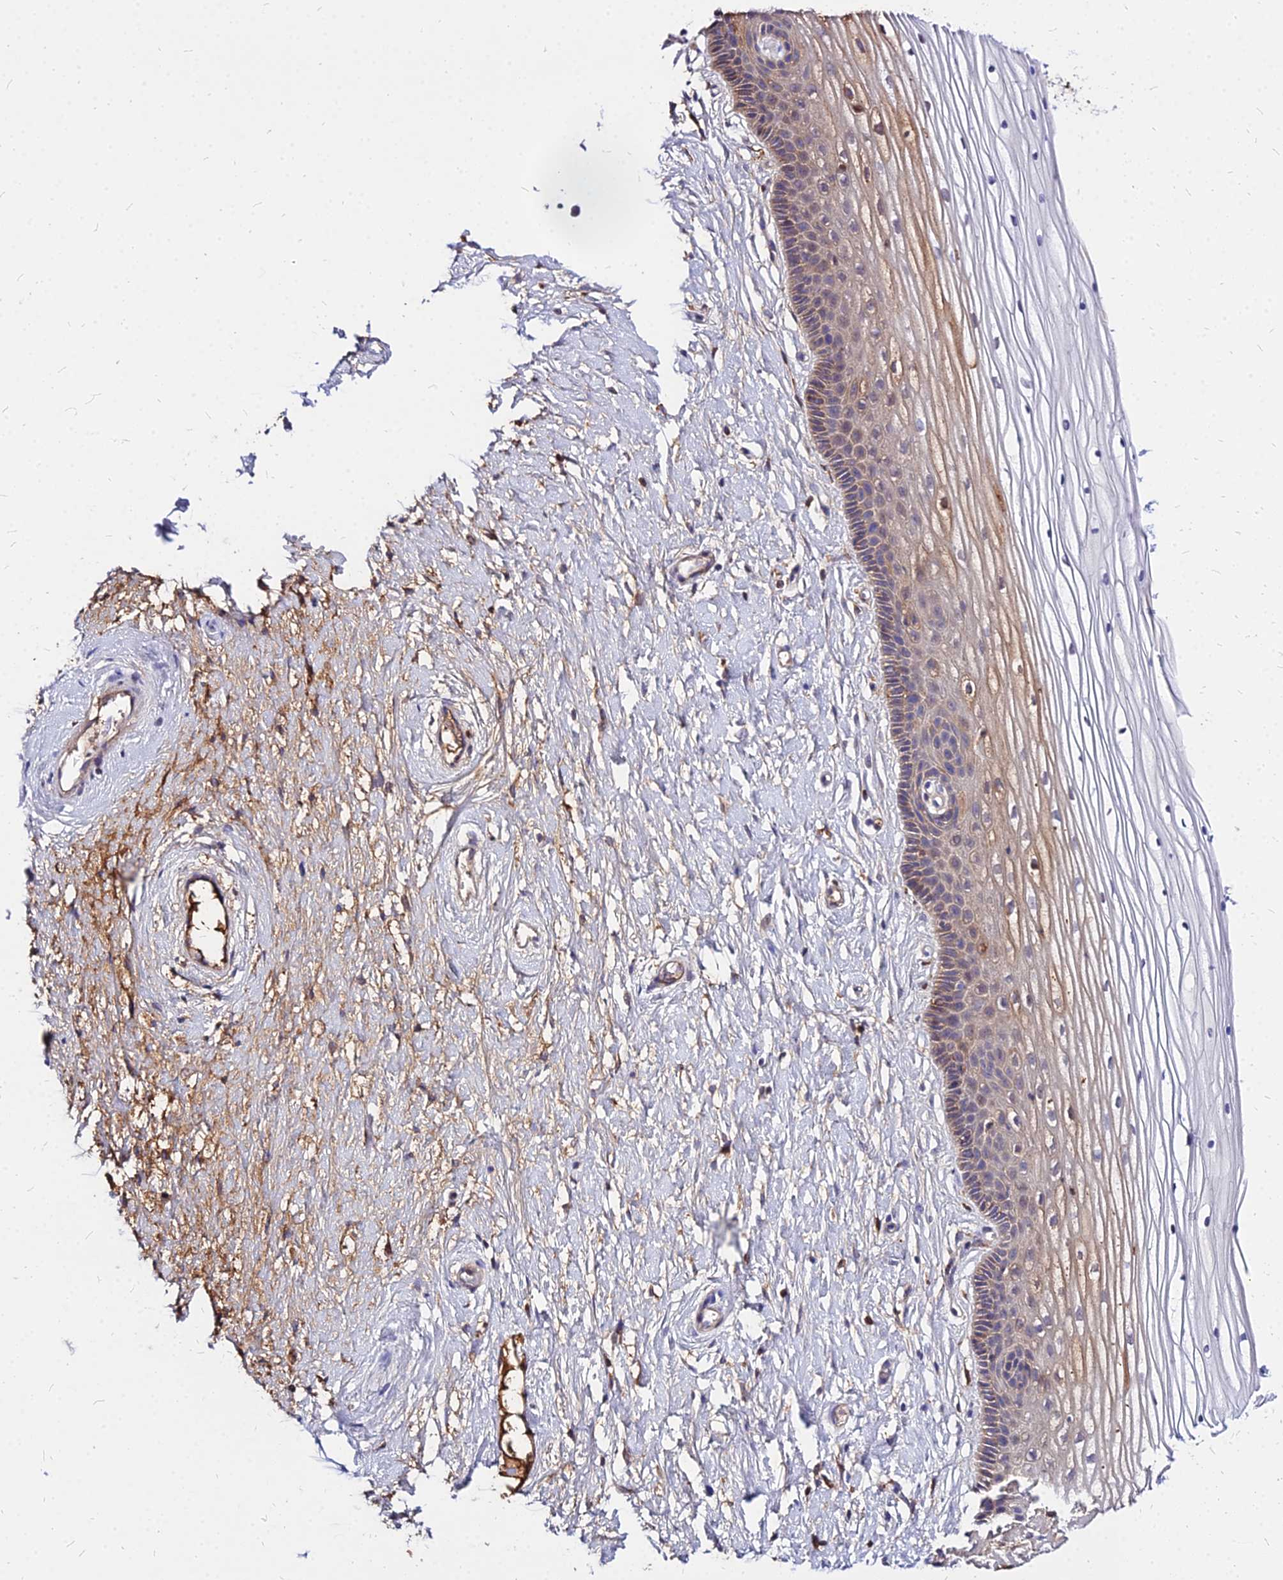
{"staining": {"intensity": "weak", "quantity": "25%-75%", "location": "cytoplasmic/membranous"}, "tissue": "vagina", "cell_type": "Squamous epithelial cells", "image_type": "normal", "snomed": [{"axis": "morphology", "description": "Normal tissue, NOS"}, {"axis": "topography", "description": "Vagina"}, {"axis": "topography", "description": "Cervix"}], "caption": "Immunohistochemical staining of benign human vagina displays 25%-75% levels of weak cytoplasmic/membranous protein positivity in approximately 25%-75% of squamous epithelial cells. The staining is performed using DAB brown chromogen to label protein expression. The nuclei are counter-stained blue using hematoxylin.", "gene": "ACSM6", "patient": {"sex": "female", "age": 40}}